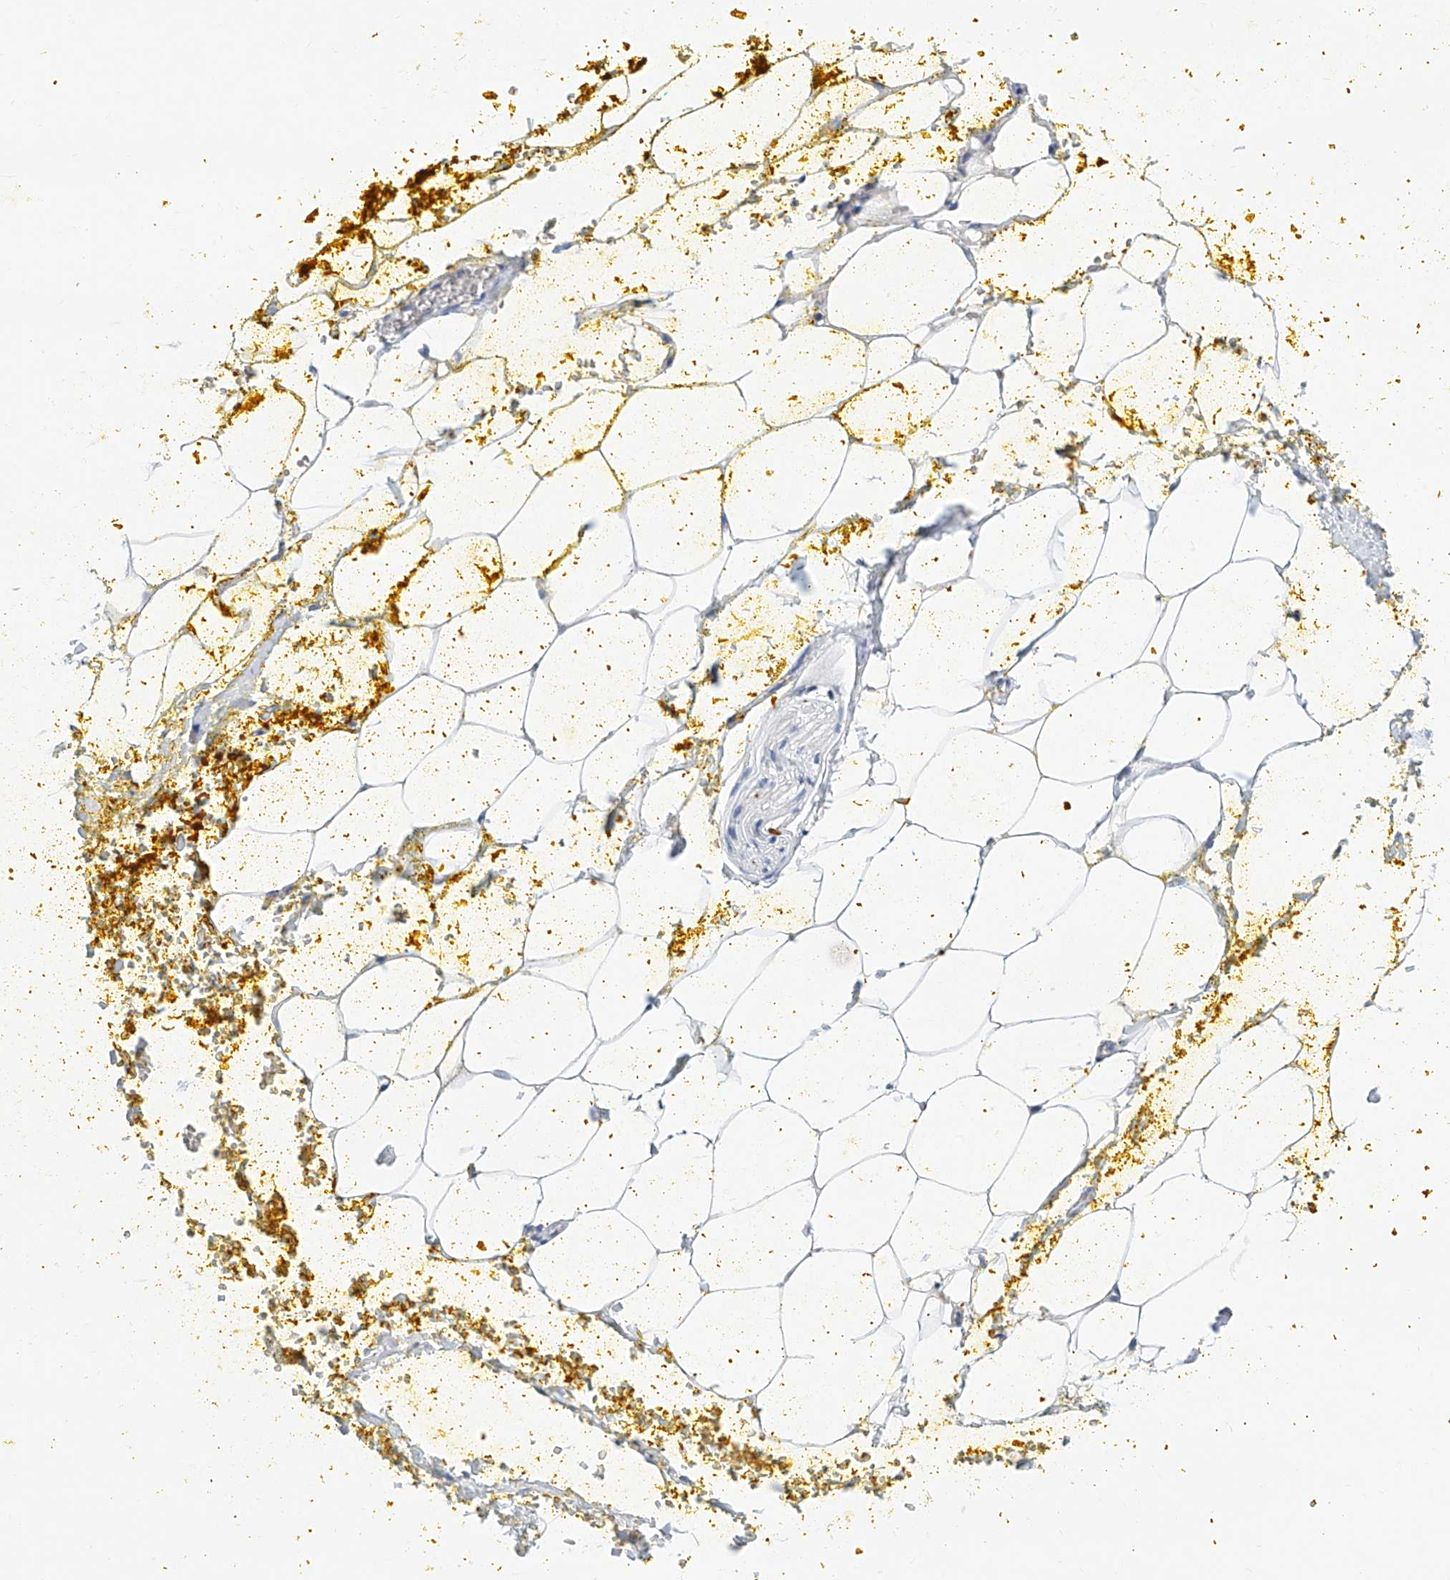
{"staining": {"intensity": "negative", "quantity": "none", "location": "none"}, "tissue": "adipose tissue", "cell_type": "Adipocytes", "image_type": "normal", "snomed": [{"axis": "morphology", "description": "Normal tissue, NOS"}, {"axis": "morphology", "description": "Adenocarcinoma, Low grade"}, {"axis": "topography", "description": "Prostate"}, {"axis": "topography", "description": "Peripheral nerve tissue"}], "caption": "DAB immunohistochemical staining of normal human adipose tissue reveals no significant positivity in adipocytes. (DAB (3,3'-diaminobenzidine) IHC with hematoxylin counter stain).", "gene": "MAD2L1", "patient": {"sex": "male", "age": 63}}